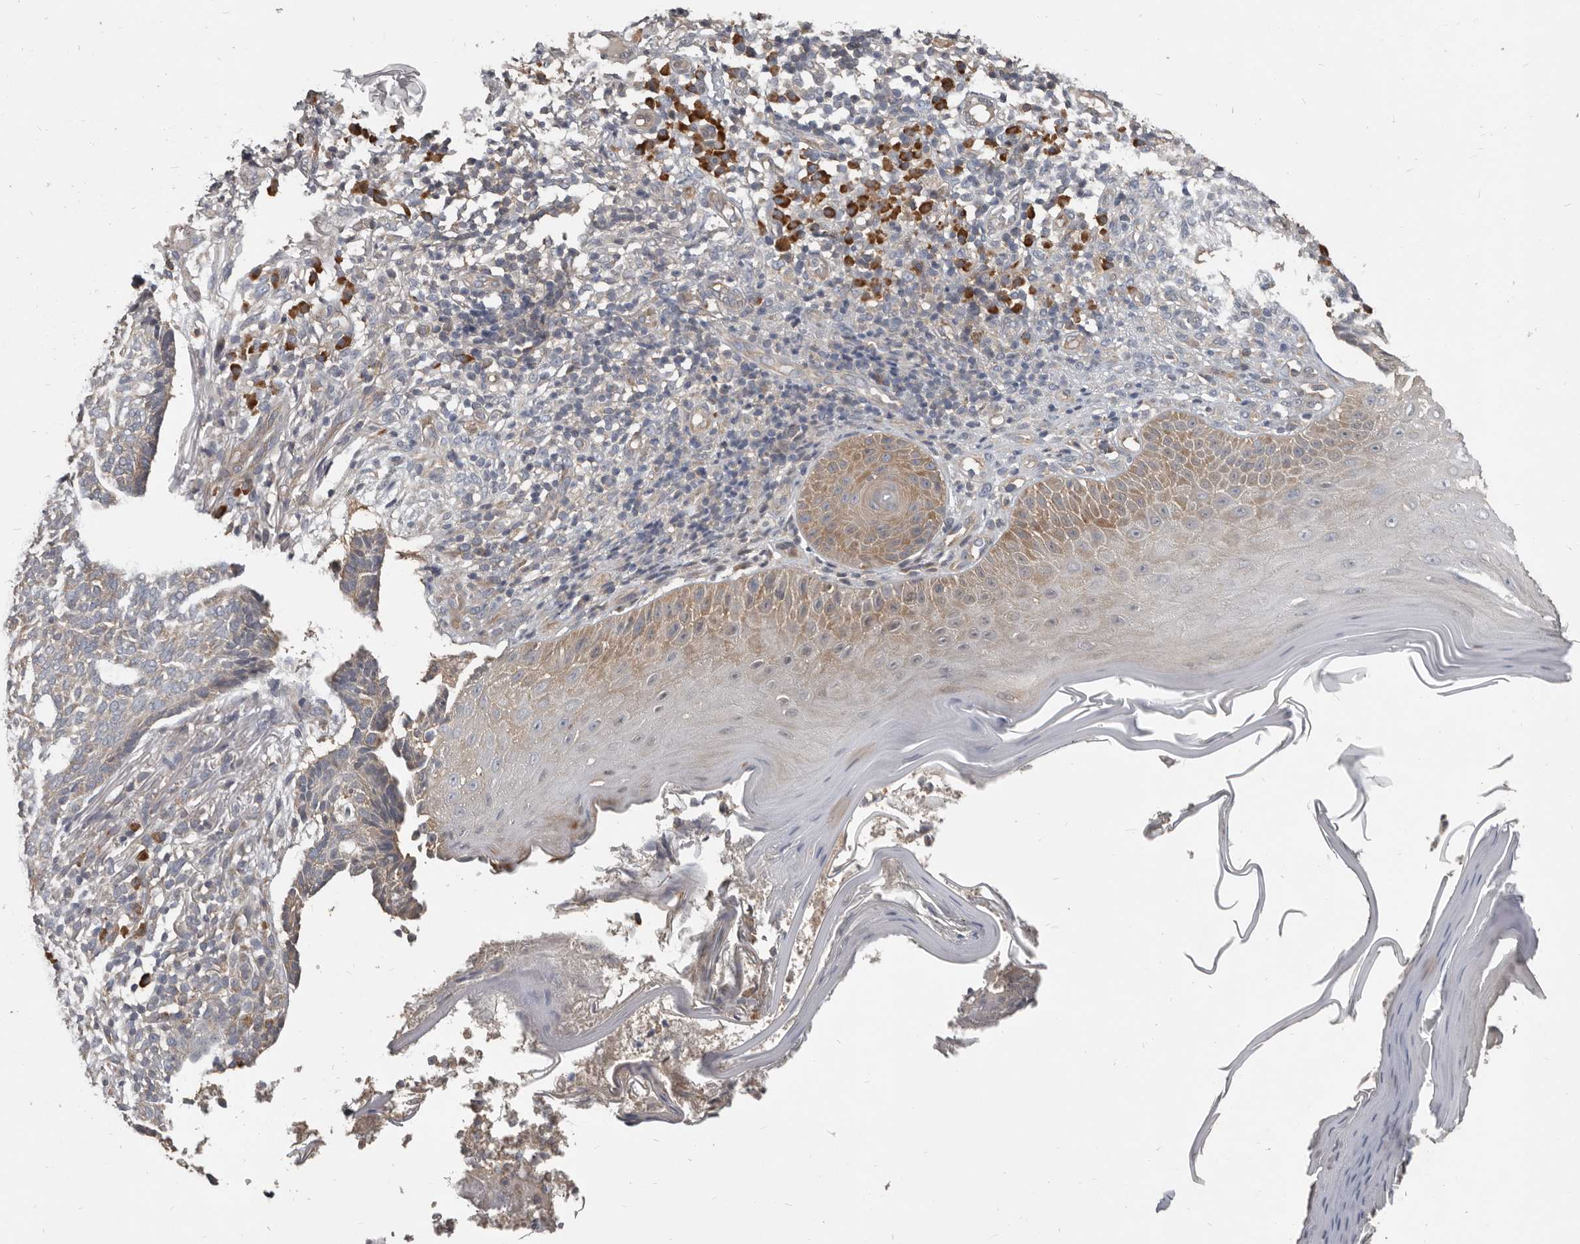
{"staining": {"intensity": "weak", "quantity": "25%-75%", "location": "cytoplasmic/membranous"}, "tissue": "skin cancer", "cell_type": "Tumor cells", "image_type": "cancer", "snomed": [{"axis": "morphology", "description": "Normal tissue, NOS"}, {"axis": "morphology", "description": "Basal cell carcinoma"}, {"axis": "topography", "description": "Skin"}], "caption": "Tumor cells show weak cytoplasmic/membranous expression in approximately 25%-75% of cells in basal cell carcinoma (skin).", "gene": "AKNAD1", "patient": {"sex": "male", "age": 50}}